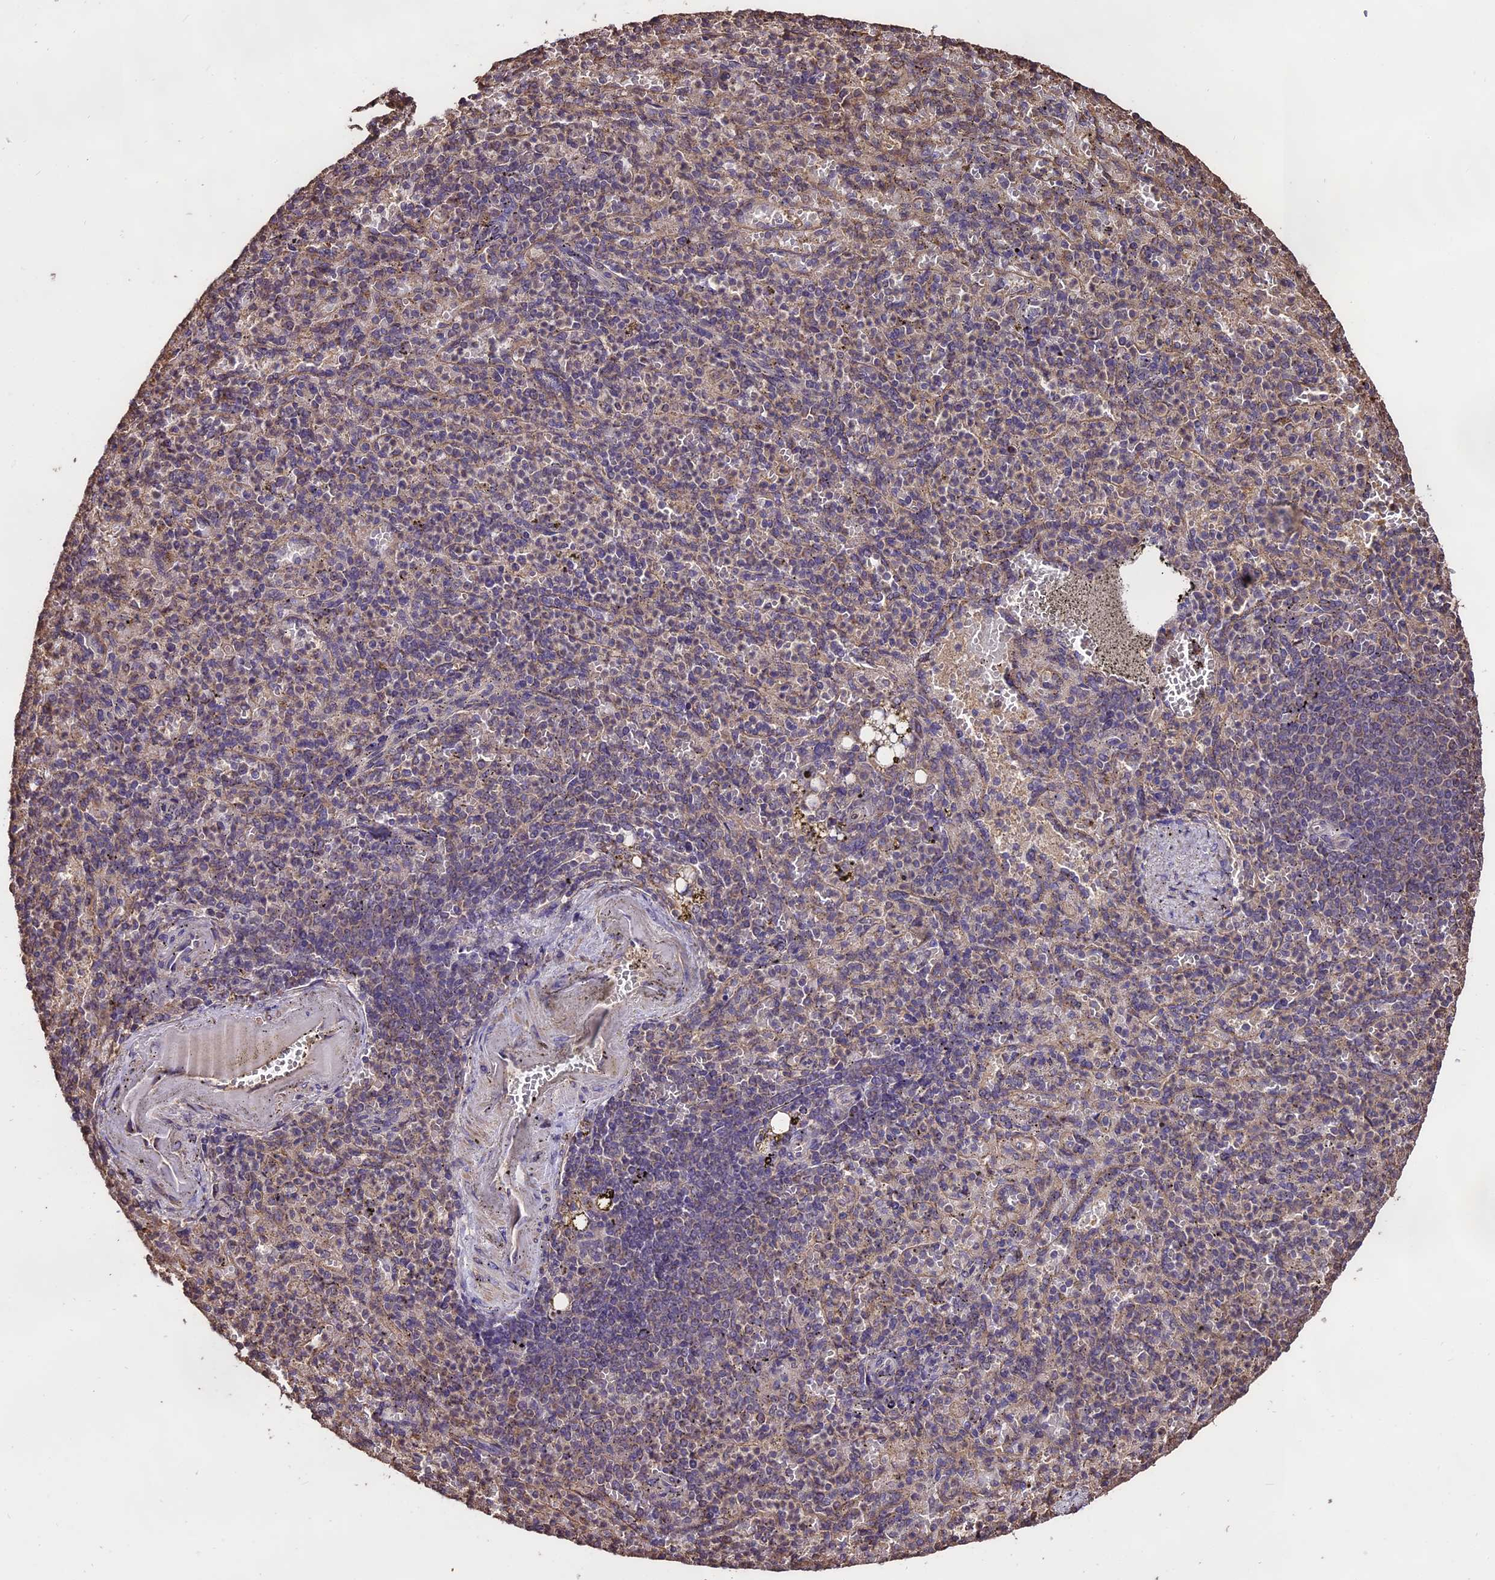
{"staining": {"intensity": "weak", "quantity": "<25%", "location": "cytoplasmic/membranous"}, "tissue": "spleen", "cell_type": "Cells in red pulp", "image_type": "normal", "snomed": [{"axis": "morphology", "description": "Normal tissue, NOS"}, {"axis": "topography", "description": "Spleen"}], "caption": "Human spleen stained for a protein using immunohistochemistry (IHC) shows no positivity in cells in red pulp.", "gene": "PGPEP1L", "patient": {"sex": "female", "age": 74}}